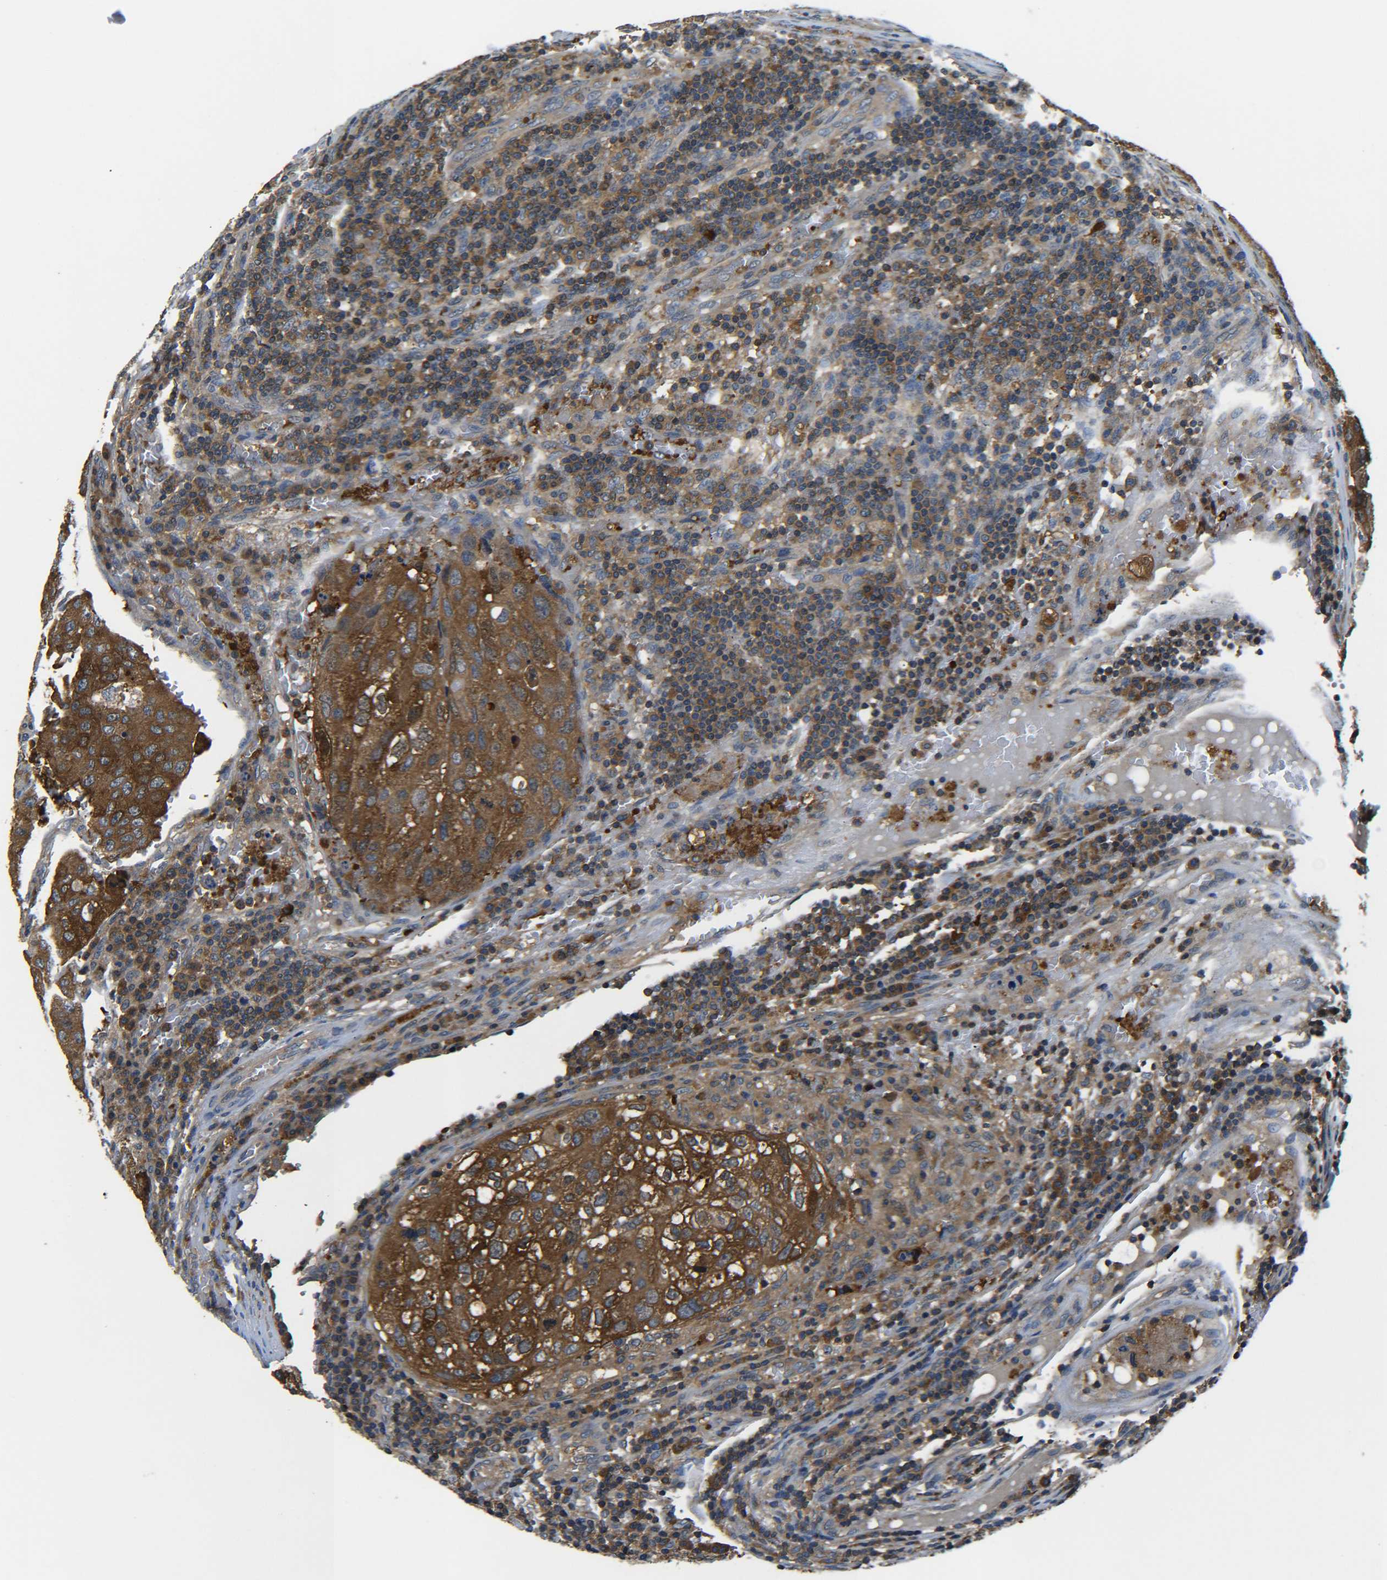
{"staining": {"intensity": "strong", "quantity": ">75%", "location": "cytoplasmic/membranous"}, "tissue": "urothelial cancer", "cell_type": "Tumor cells", "image_type": "cancer", "snomed": [{"axis": "morphology", "description": "Urothelial carcinoma, High grade"}, {"axis": "topography", "description": "Lymph node"}, {"axis": "topography", "description": "Urinary bladder"}], "caption": "Immunohistochemistry (DAB (3,3'-diaminobenzidine)) staining of high-grade urothelial carcinoma reveals strong cytoplasmic/membranous protein staining in about >75% of tumor cells.", "gene": "PREB", "patient": {"sex": "male", "age": 51}}